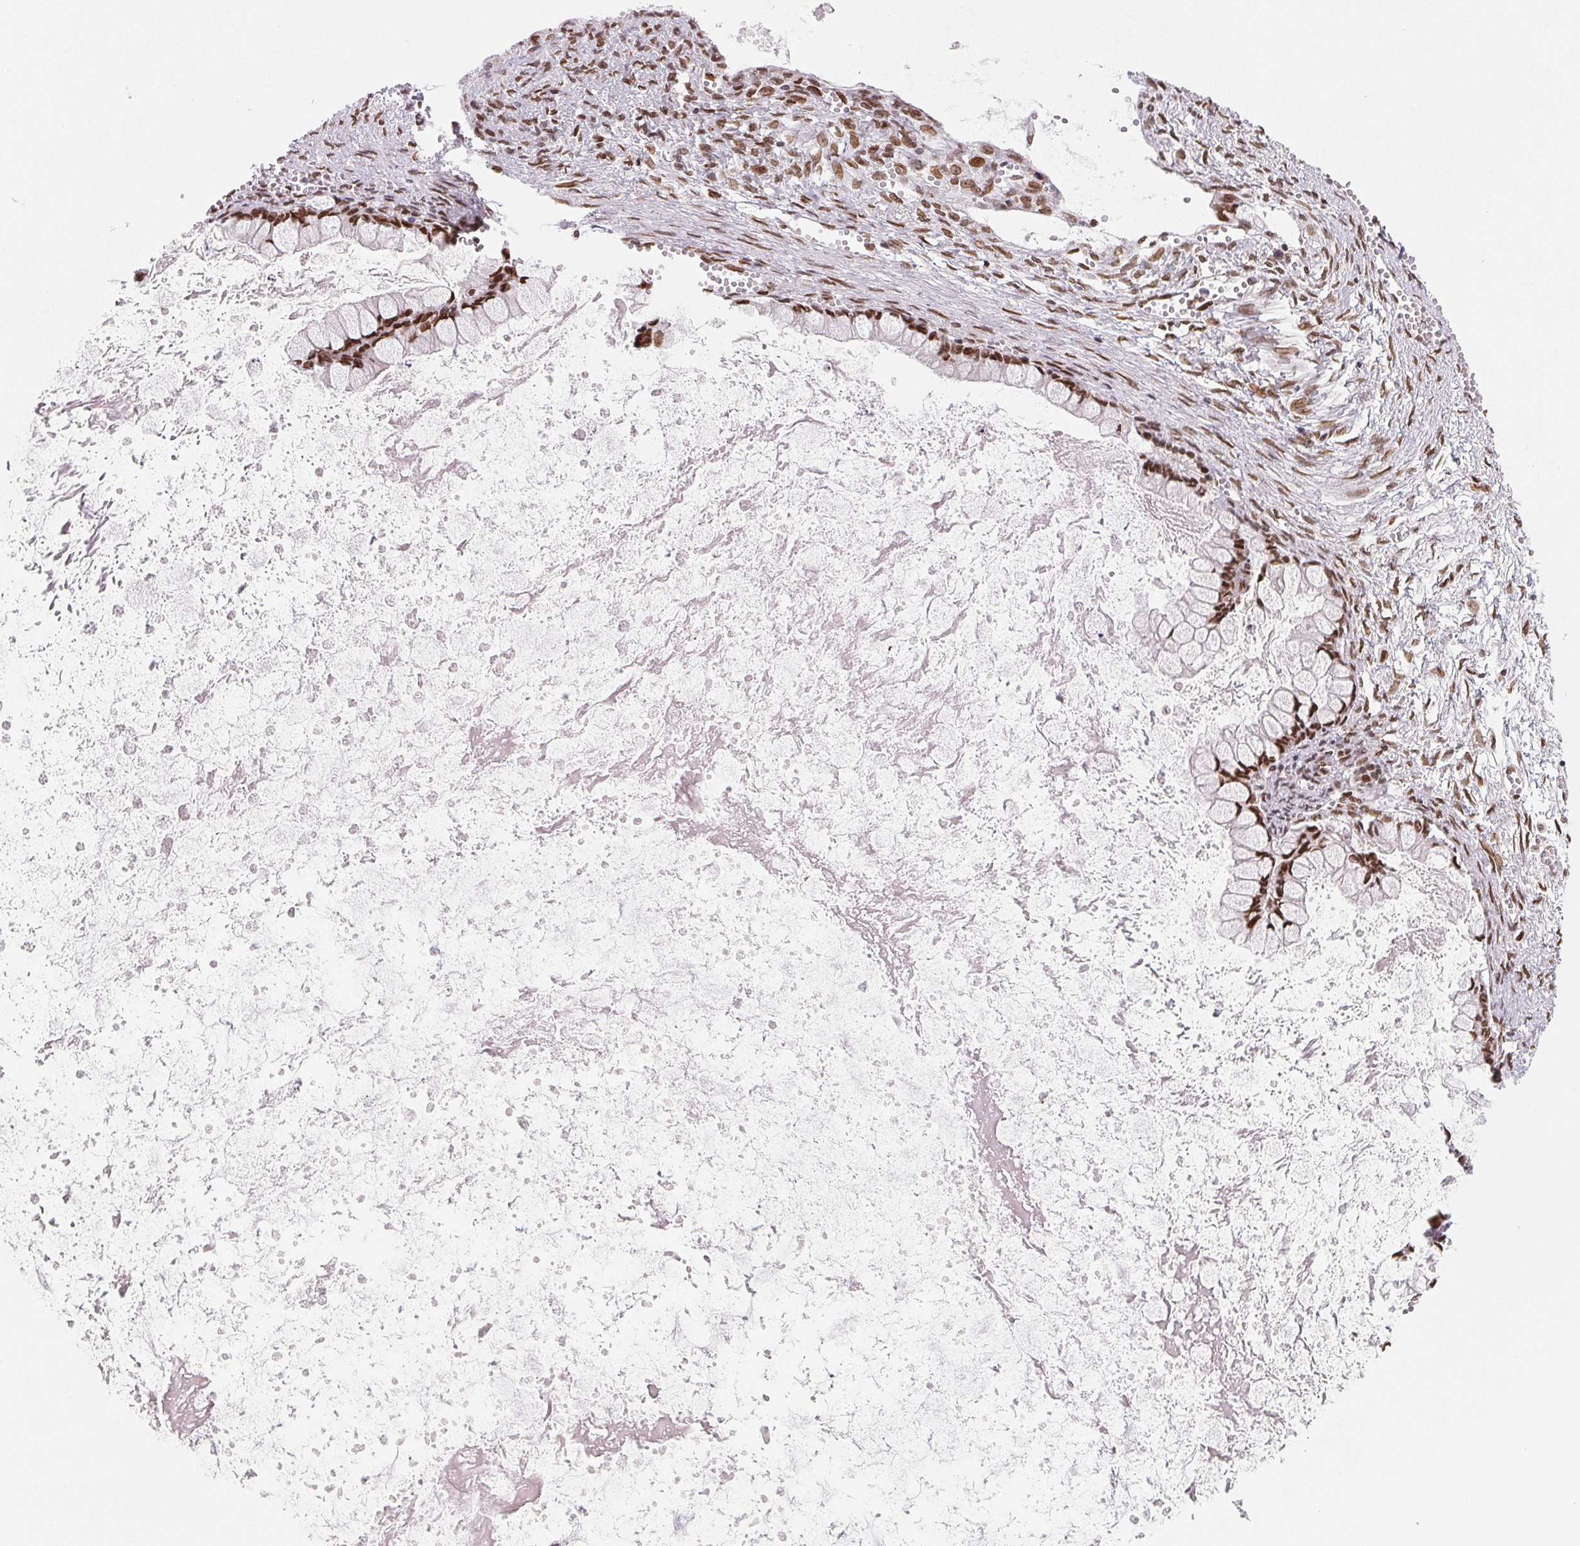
{"staining": {"intensity": "moderate", "quantity": ">75%", "location": "nuclear"}, "tissue": "ovarian cancer", "cell_type": "Tumor cells", "image_type": "cancer", "snomed": [{"axis": "morphology", "description": "Cystadenocarcinoma, mucinous, NOS"}, {"axis": "topography", "description": "Ovary"}], "caption": "Protein staining of ovarian cancer tissue exhibits moderate nuclear staining in approximately >75% of tumor cells. The protein is shown in brown color, while the nuclei are stained blue.", "gene": "SAP30BP", "patient": {"sex": "female", "age": 67}}